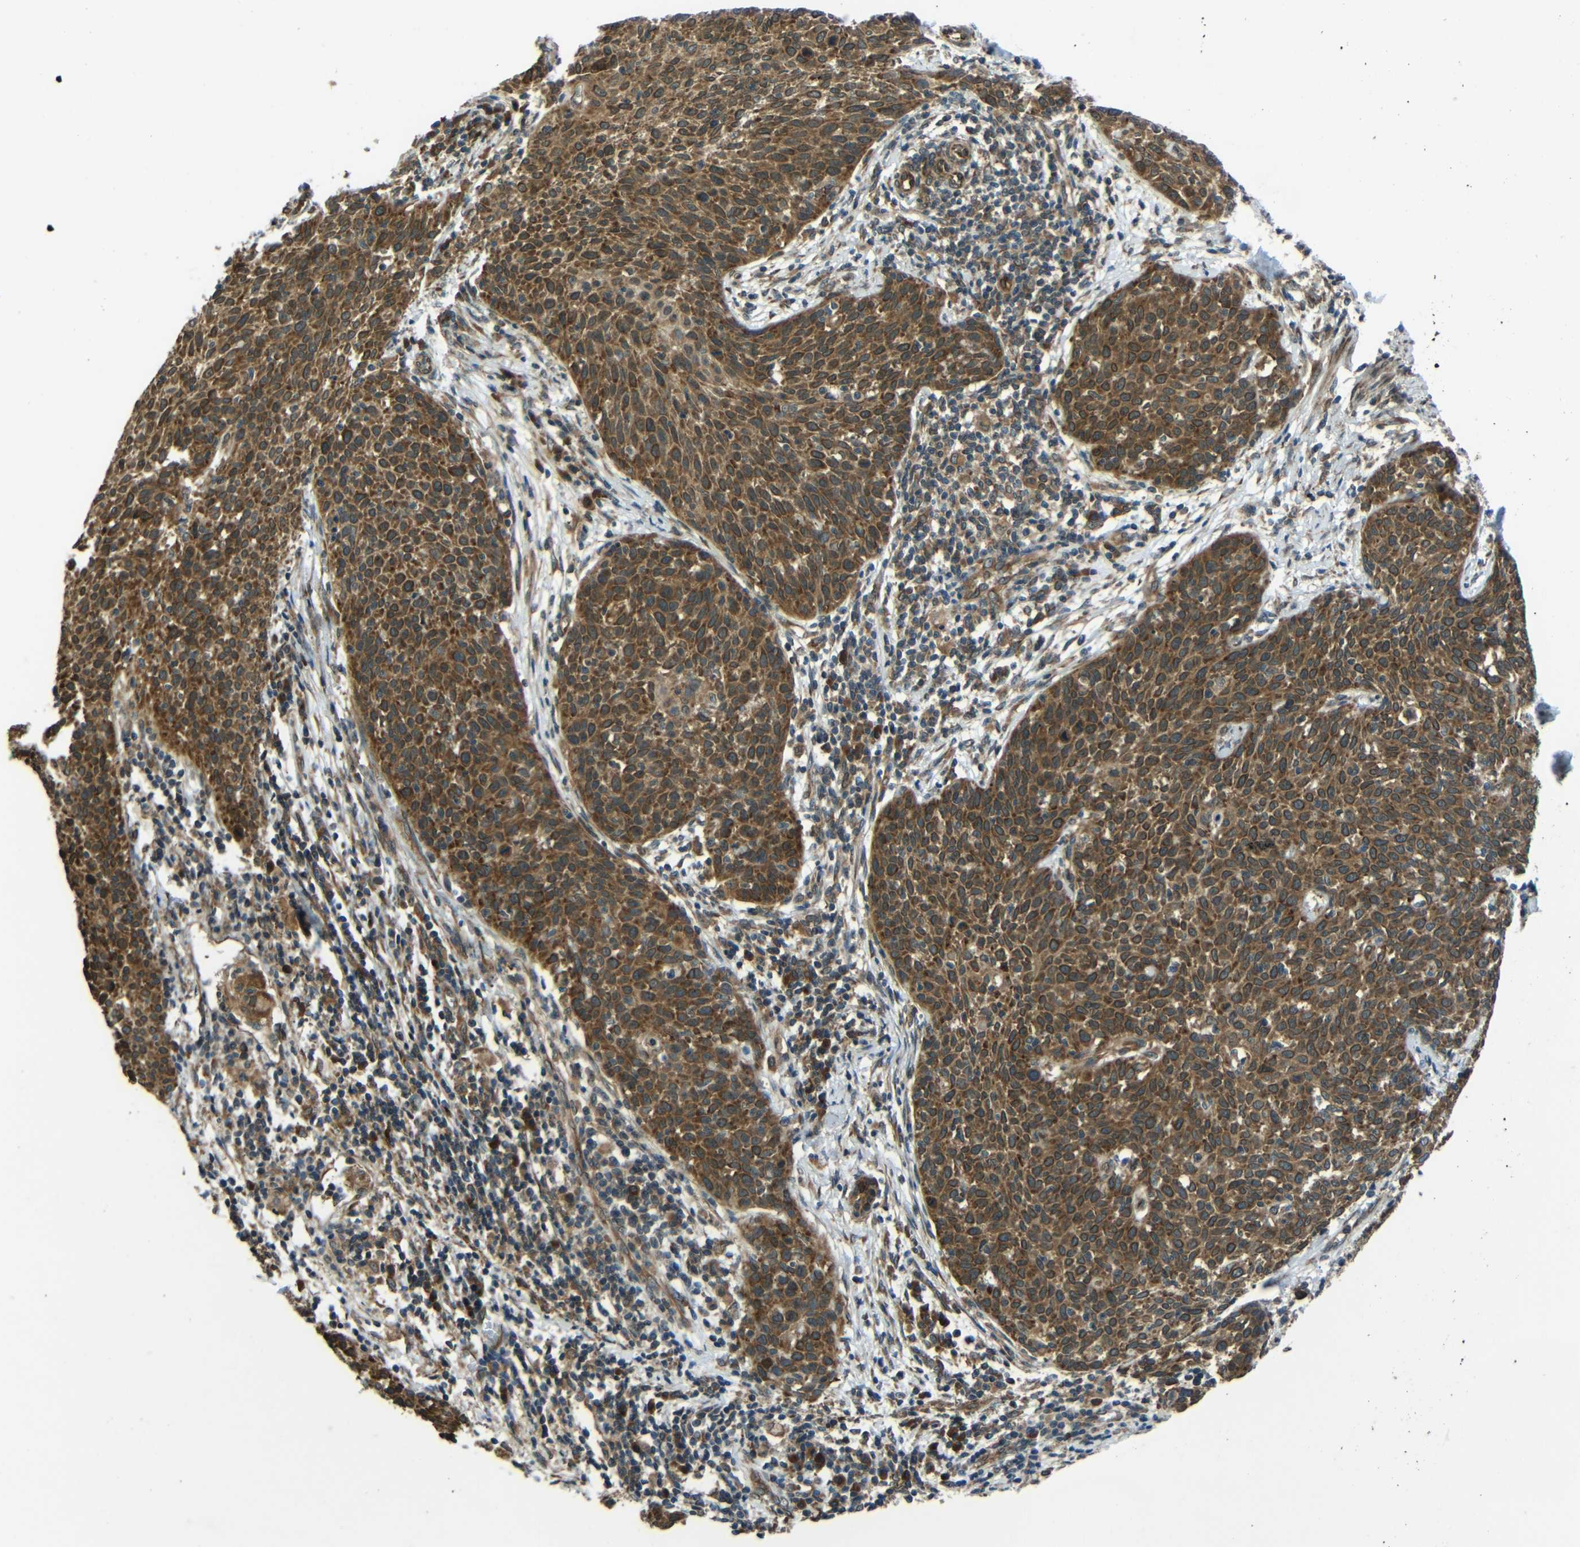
{"staining": {"intensity": "moderate", "quantity": ">75%", "location": "cytoplasmic/membranous"}, "tissue": "cervical cancer", "cell_type": "Tumor cells", "image_type": "cancer", "snomed": [{"axis": "morphology", "description": "Squamous cell carcinoma, NOS"}, {"axis": "topography", "description": "Cervix"}], "caption": "A medium amount of moderate cytoplasmic/membranous staining is seen in about >75% of tumor cells in cervical cancer (squamous cell carcinoma) tissue.", "gene": "VAPB", "patient": {"sex": "female", "age": 38}}